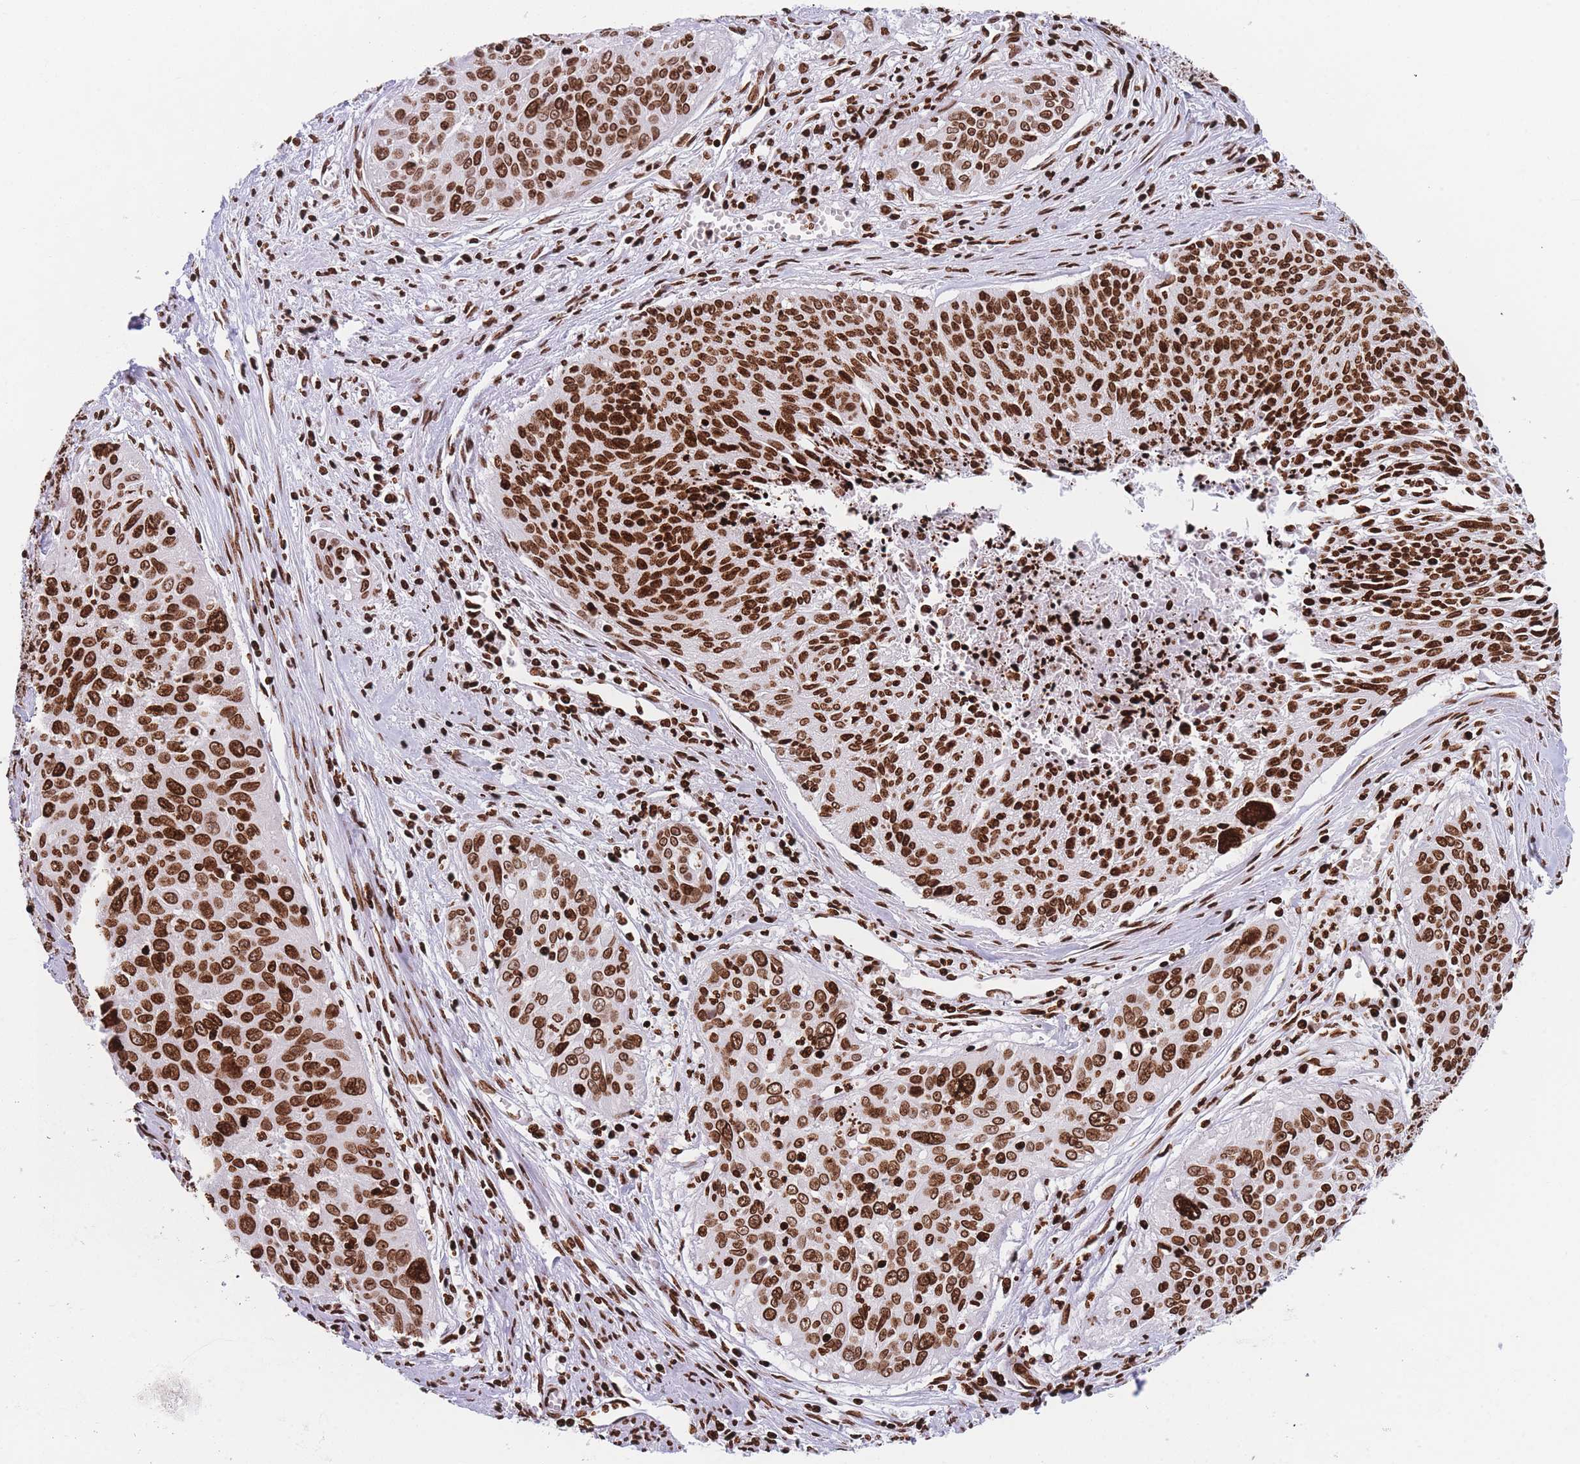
{"staining": {"intensity": "strong", "quantity": ">75%", "location": "nuclear"}, "tissue": "cervical cancer", "cell_type": "Tumor cells", "image_type": "cancer", "snomed": [{"axis": "morphology", "description": "Squamous cell carcinoma, NOS"}, {"axis": "topography", "description": "Cervix"}], "caption": "Cervical cancer (squamous cell carcinoma) tissue shows strong nuclear expression in about >75% of tumor cells", "gene": "AK9", "patient": {"sex": "female", "age": 55}}